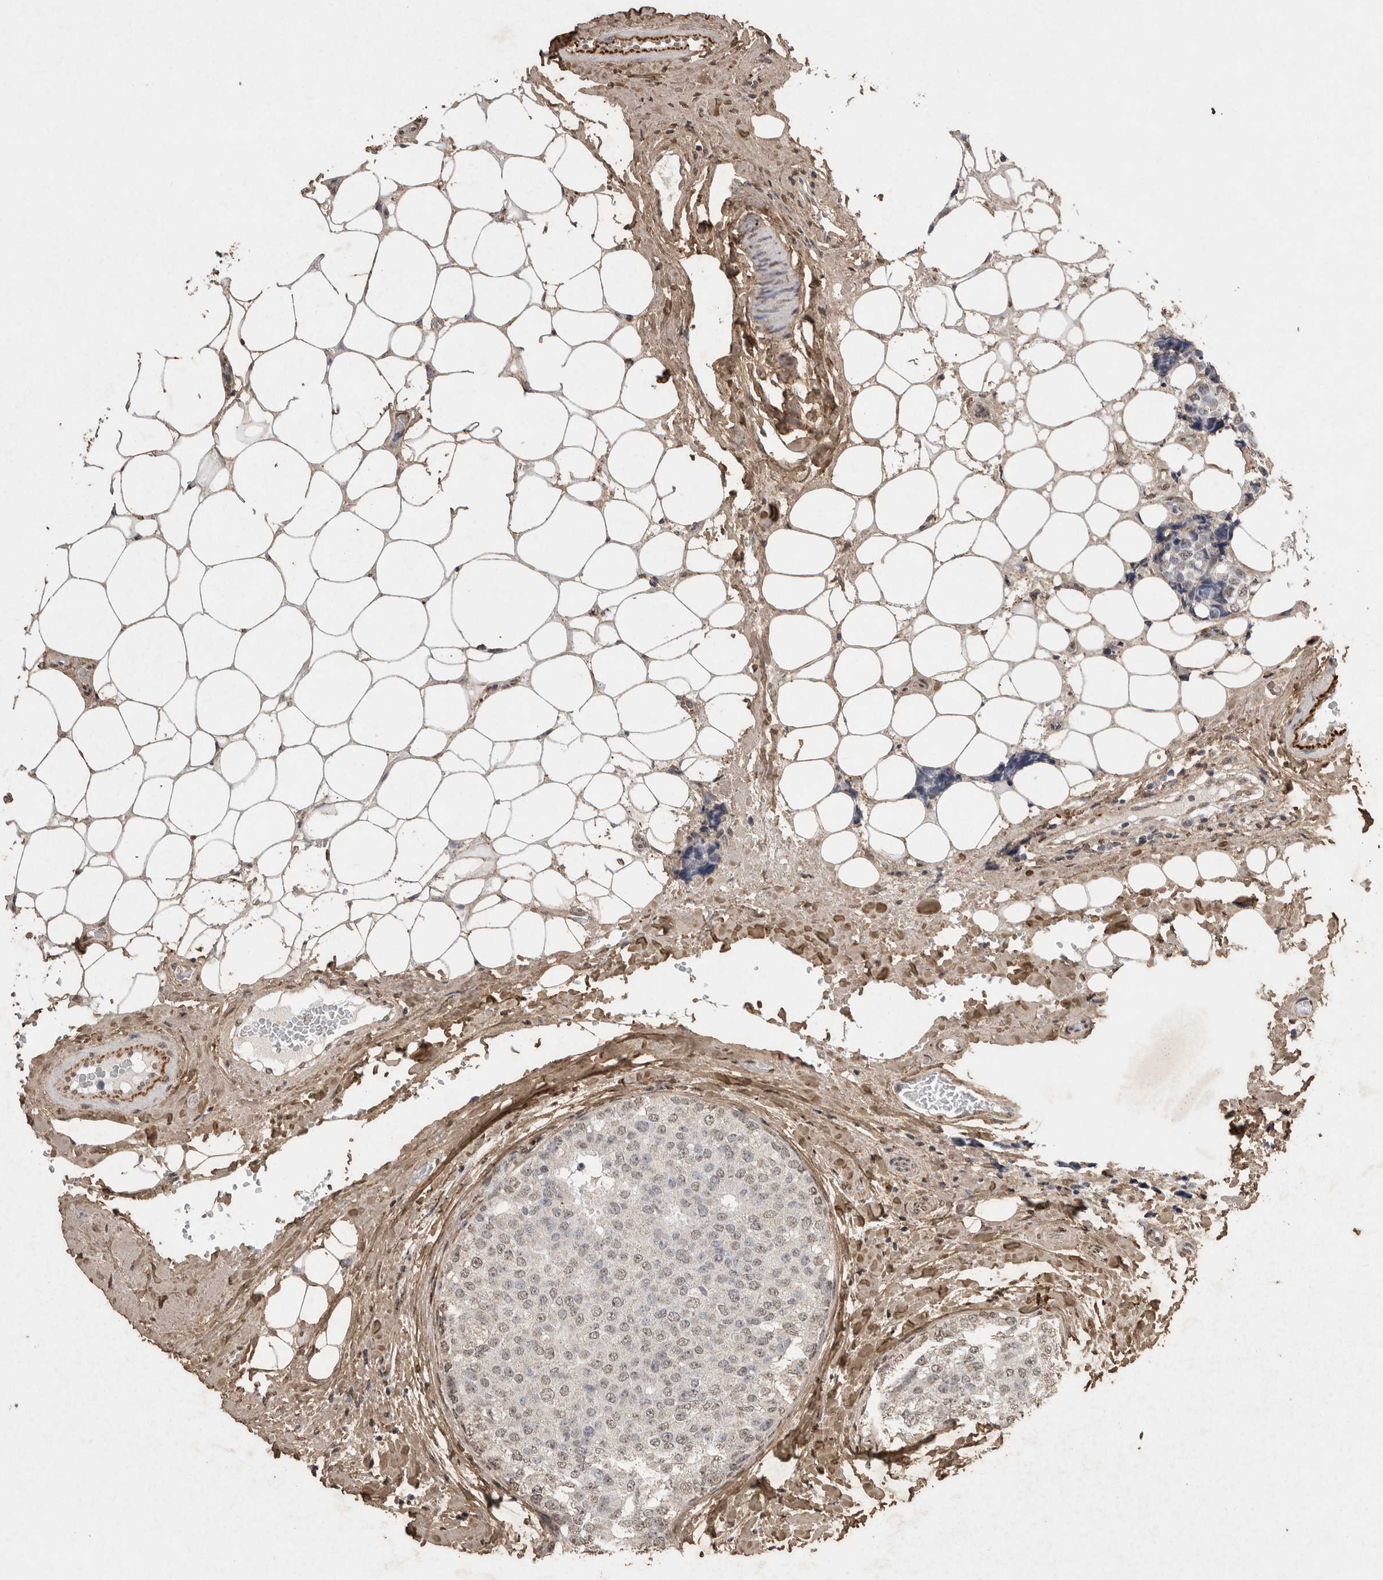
{"staining": {"intensity": "negative", "quantity": "none", "location": "none"}, "tissue": "breast cancer", "cell_type": "Tumor cells", "image_type": "cancer", "snomed": [{"axis": "morphology", "description": "Normal tissue, NOS"}, {"axis": "morphology", "description": "Duct carcinoma"}, {"axis": "topography", "description": "Breast"}], "caption": "Immunohistochemistry (IHC) of human breast invasive ductal carcinoma displays no staining in tumor cells. (Immunohistochemistry (IHC), brightfield microscopy, high magnification).", "gene": "C1QTNF5", "patient": {"sex": "female", "age": 43}}